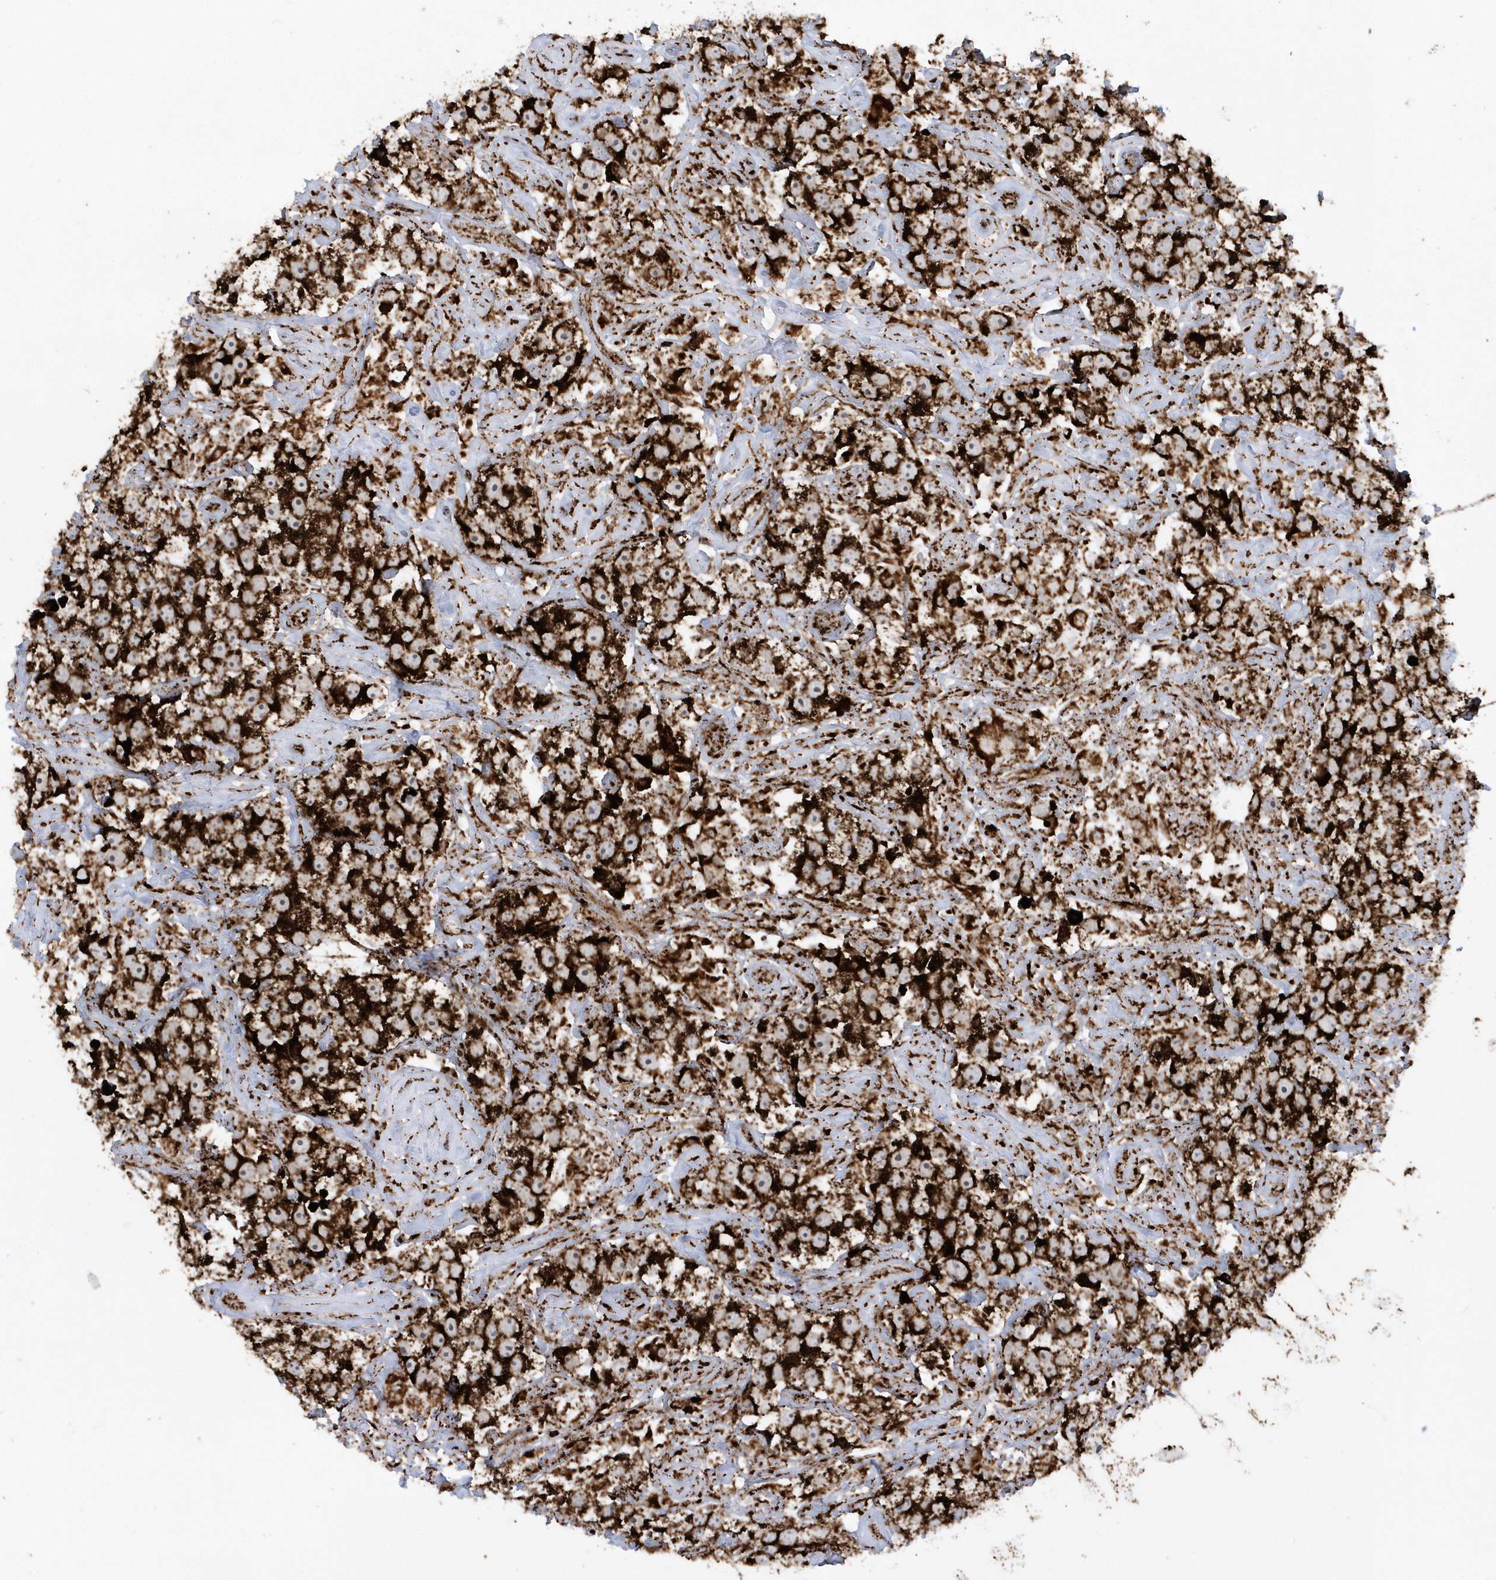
{"staining": {"intensity": "strong", "quantity": ">75%", "location": "cytoplasmic/membranous"}, "tissue": "testis cancer", "cell_type": "Tumor cells", "image_type": "cancer", "snomed": [{"axis": "morphology", "description": "Seminoma, NOS"}, {"axis": "topography", "description": "Testis"}], "caption": "This photomicrograph shows immunohistochemistry (IHC) staining of testis cancer (seminoma), with high strong cytoplasmic/membranous expression in about >75% of tumor cells.", "gene": "CRY2", "patient": {"sex": "male", "age": 49}}